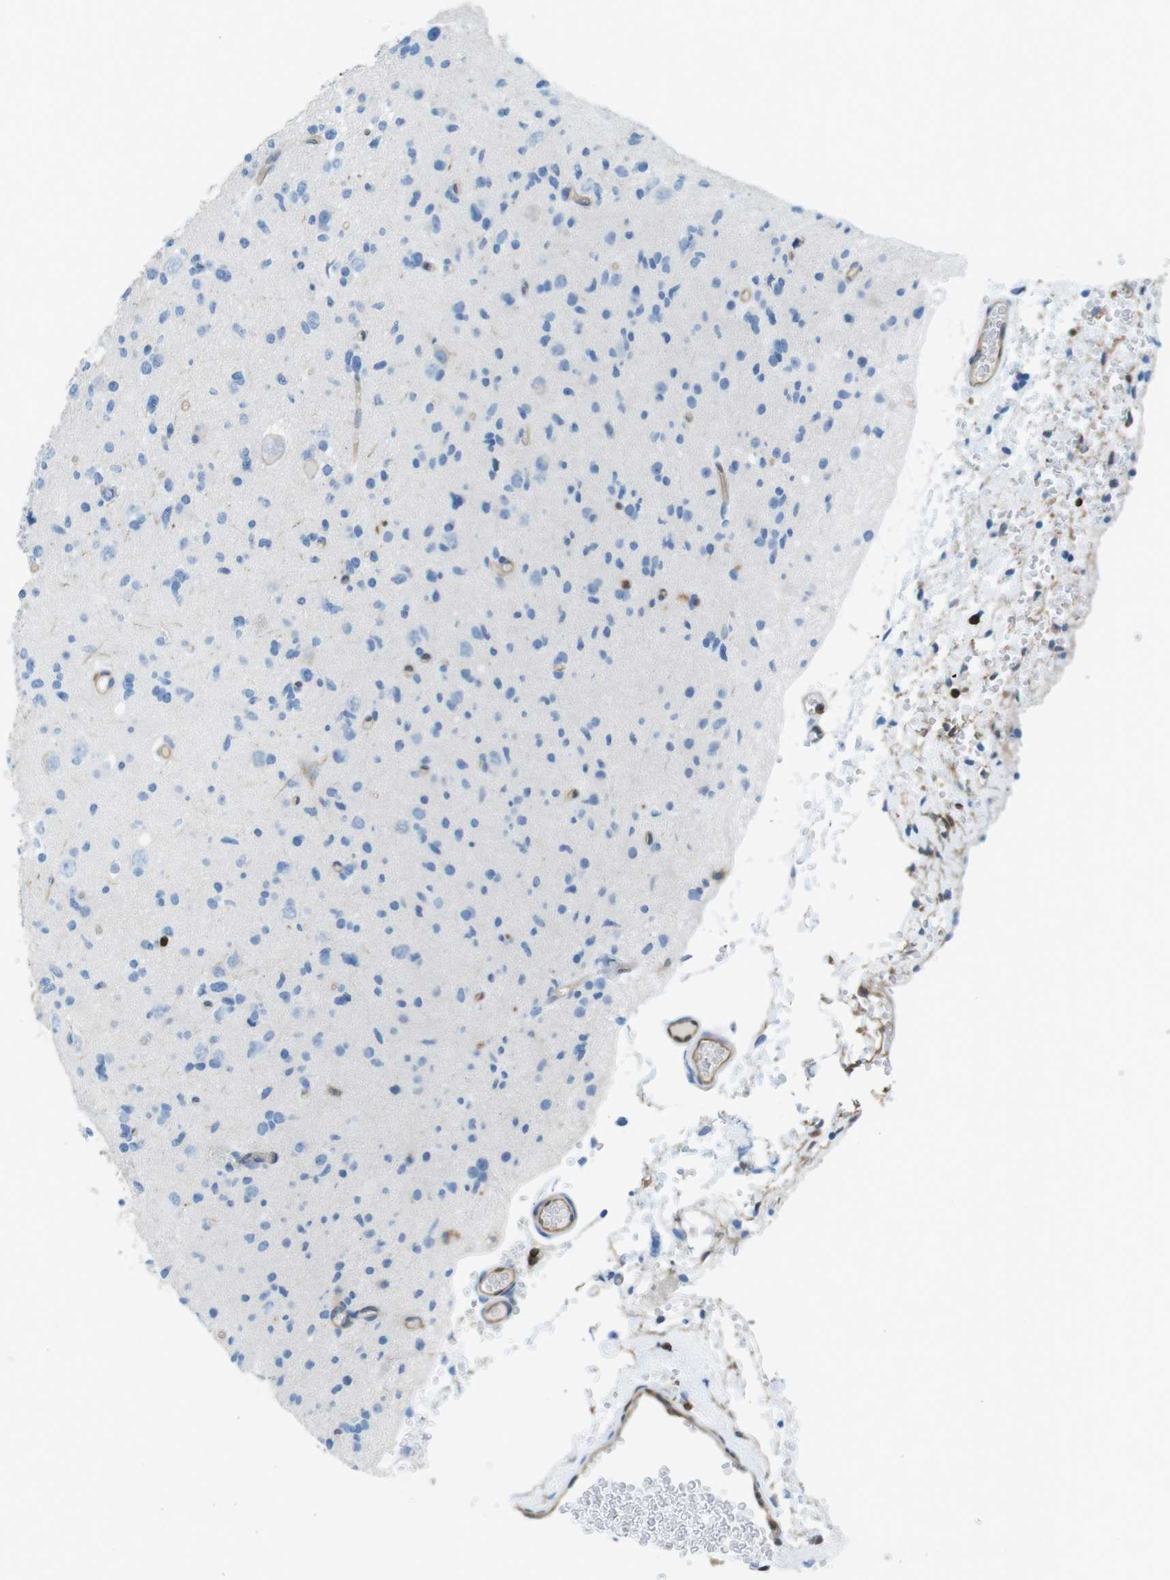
{"staining": {"intensity": "negative", "quantity": "none", "location": "none"}, "tissue": "glioma", "cell_type": "Tumor cells", "image_type": "cancer", "snomed": [{"axis": "morphology", "description": "Glioma, malignant, Low grade"}, {"axis": "topography", "description": "Brain"}], "caption": "Immunohistochemistry (IHC) histopathology image of human malignant glioma (low-grade) stained for a protein (brown), which demonstrates no staining in tumor cells.", "gene": "TES", "patient": {"sex": "female", "age": 22}}